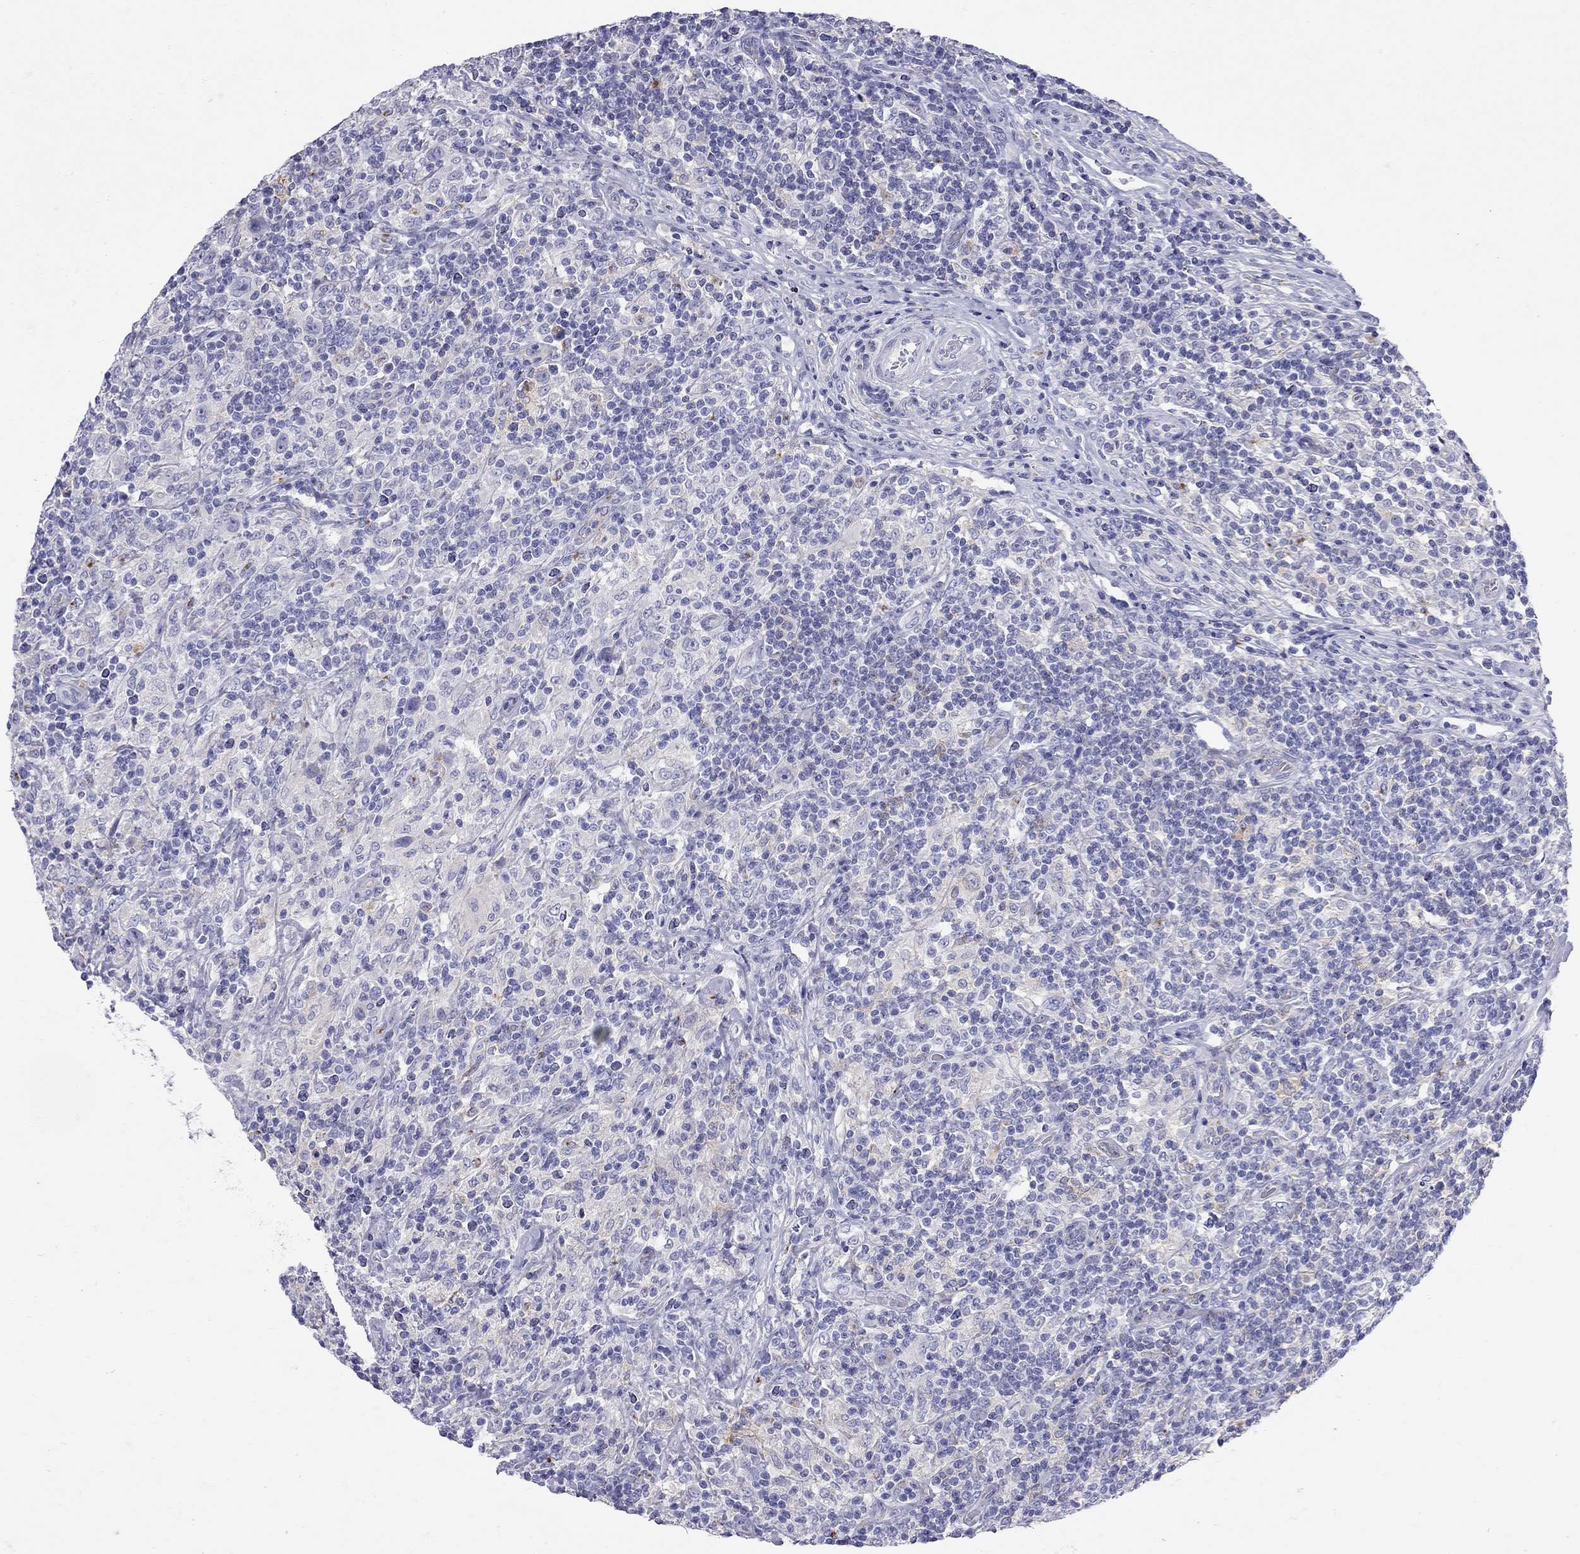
{"staining": {"intensity": "negative", "quantity": "none", "location": "none"}, "tissue": "lymphoma", "cell_type": "Tumor cells", "image_type": "cancer", "snomed": [{"axis": "morphology", "description": "Hodgkin's disease, NOS"}, {"axis": "topography", "description": "Lymph node"}], "caption": "This is a micrograph of IHC staining of Hodgkin's disease, which shows no expression in tumor cells. The staining was performed using DAB (3,3'-diaminobenzidine) to visualize the protein expression in brown, while the nuclei were stained in blue with hematoxylin (Magnification: 20x).", "gene": "HLA-DQB2", "patient": {"sex": "male", "age": 70}}